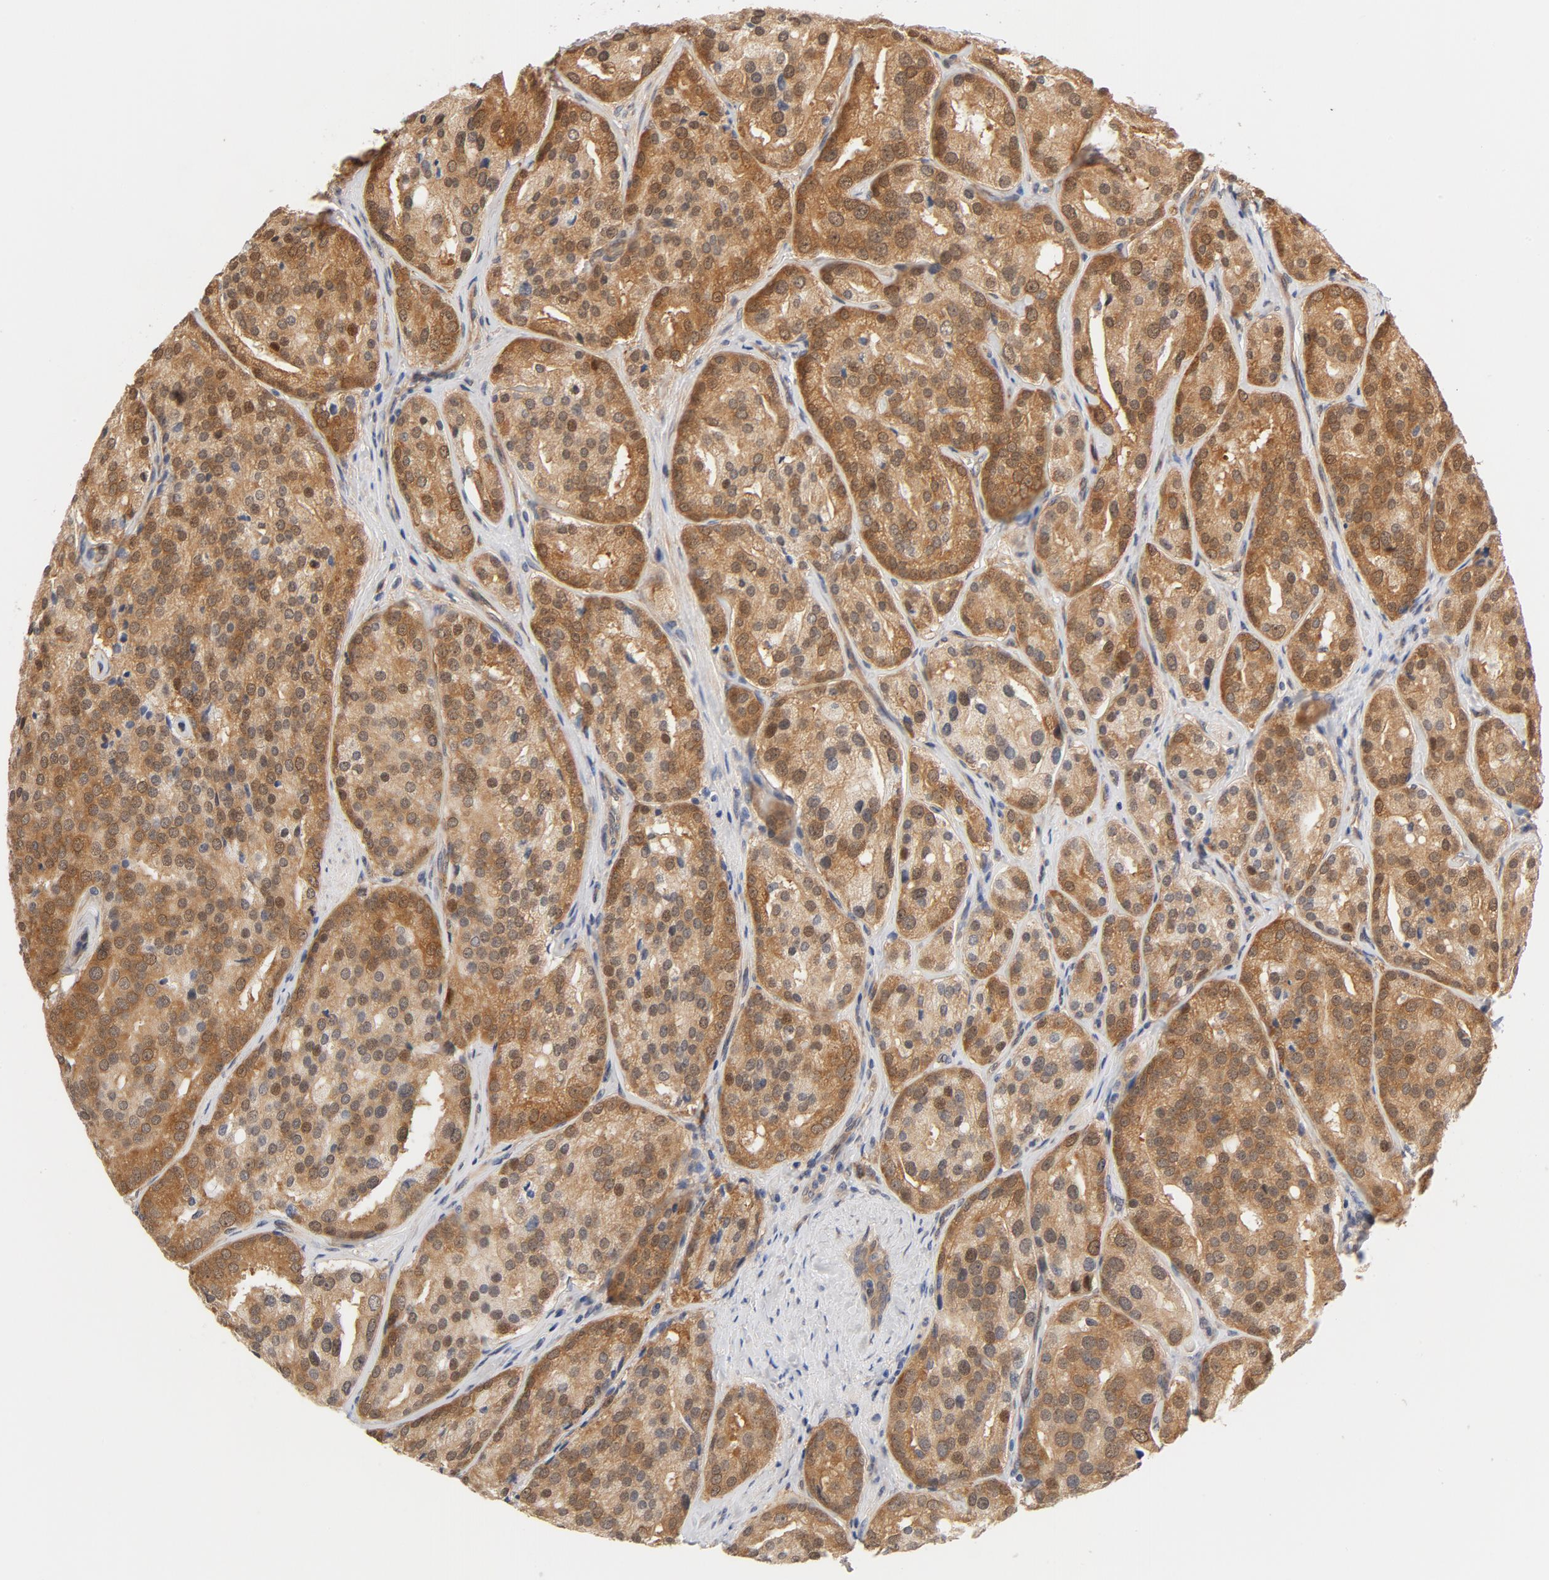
{"staining": {"intensity": "moderate", "quantity": ">75%", "location": "cytoplasmic/membranous,nuclear"}, "tissue": "prostate cancer", "cell_type": "Tumor cells", "image_type": "cancer", "snomed": [{"axis": "morphology", "description": "Adenocarcinoma, High grade"}, {"axis": "topography", "description": "Prostate"}], "caption": "Moderate cytoplasmic/membranous and nuclear expression is seen in about >75% of tumor cells in prostate cancer.", "gene": "EIF4E", "patient": {"sex": "male", "age": 64}}